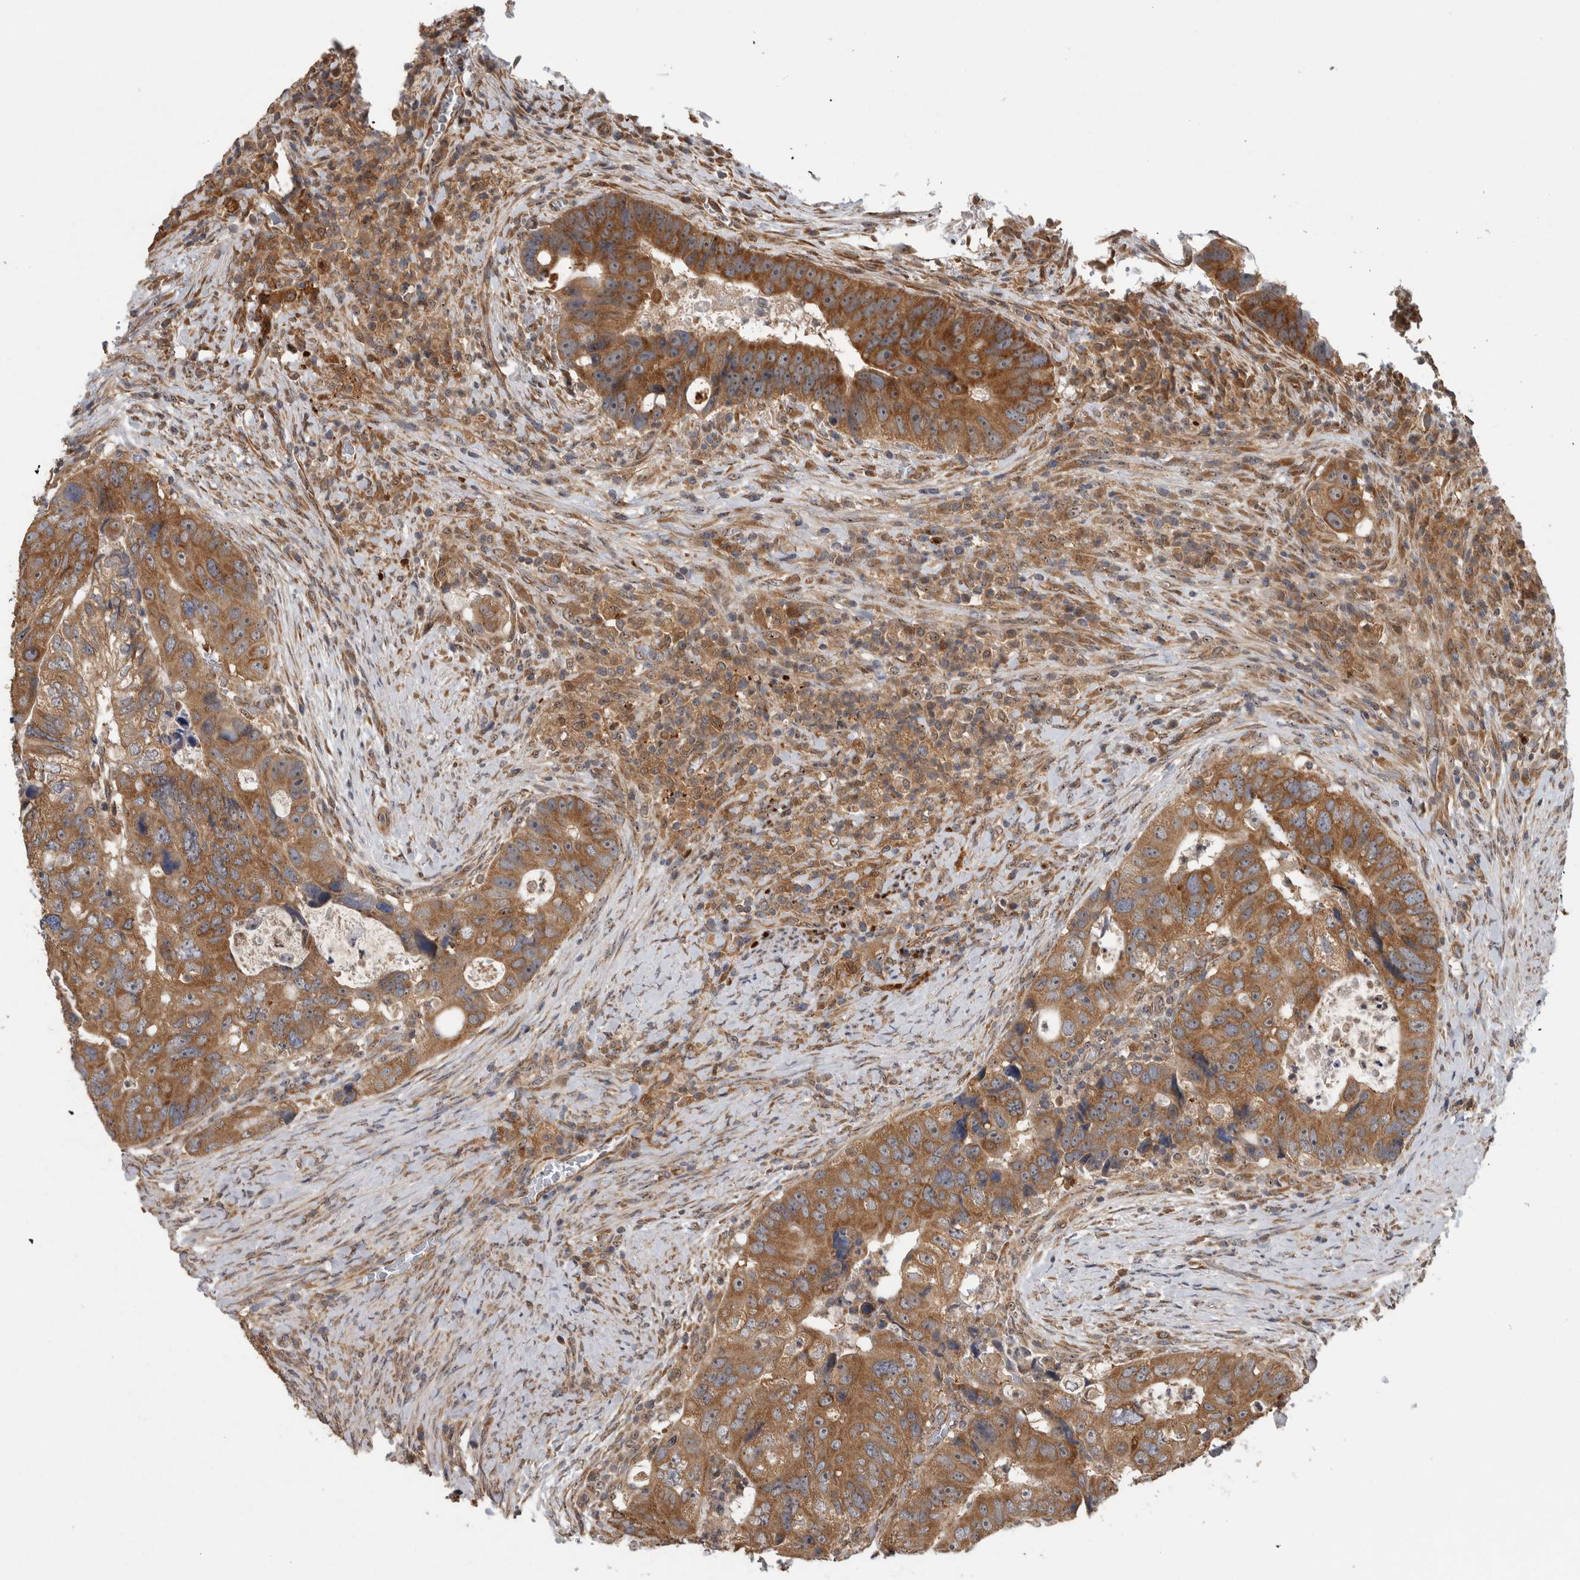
{"staining": {"intensity": "strong", "quantity": ">75%", "location": "cytoplasmic/membranous"}, "tissue": "colorectal cancer", "cell_type": "Tumor cells", "image_type": "cancer", "snomed": [{"axis": "morphology", "description": "Adenocarcinoma, NOS"}, {"axis": "topography", "description": "Rectum"}], "caption": "Colorectal cancer (adenocarcinoma) was stained to show a protein in brown. There is high levels of strong cytoplasmic/membranous expression in about >75% of tumor cells. (DAB (3,3'-diaminobenzidine) IHC, brown staining for protein, blue staining for nuclei).", "gene": "ATXN2", "patient": {"sex": "male", "age": 59}}